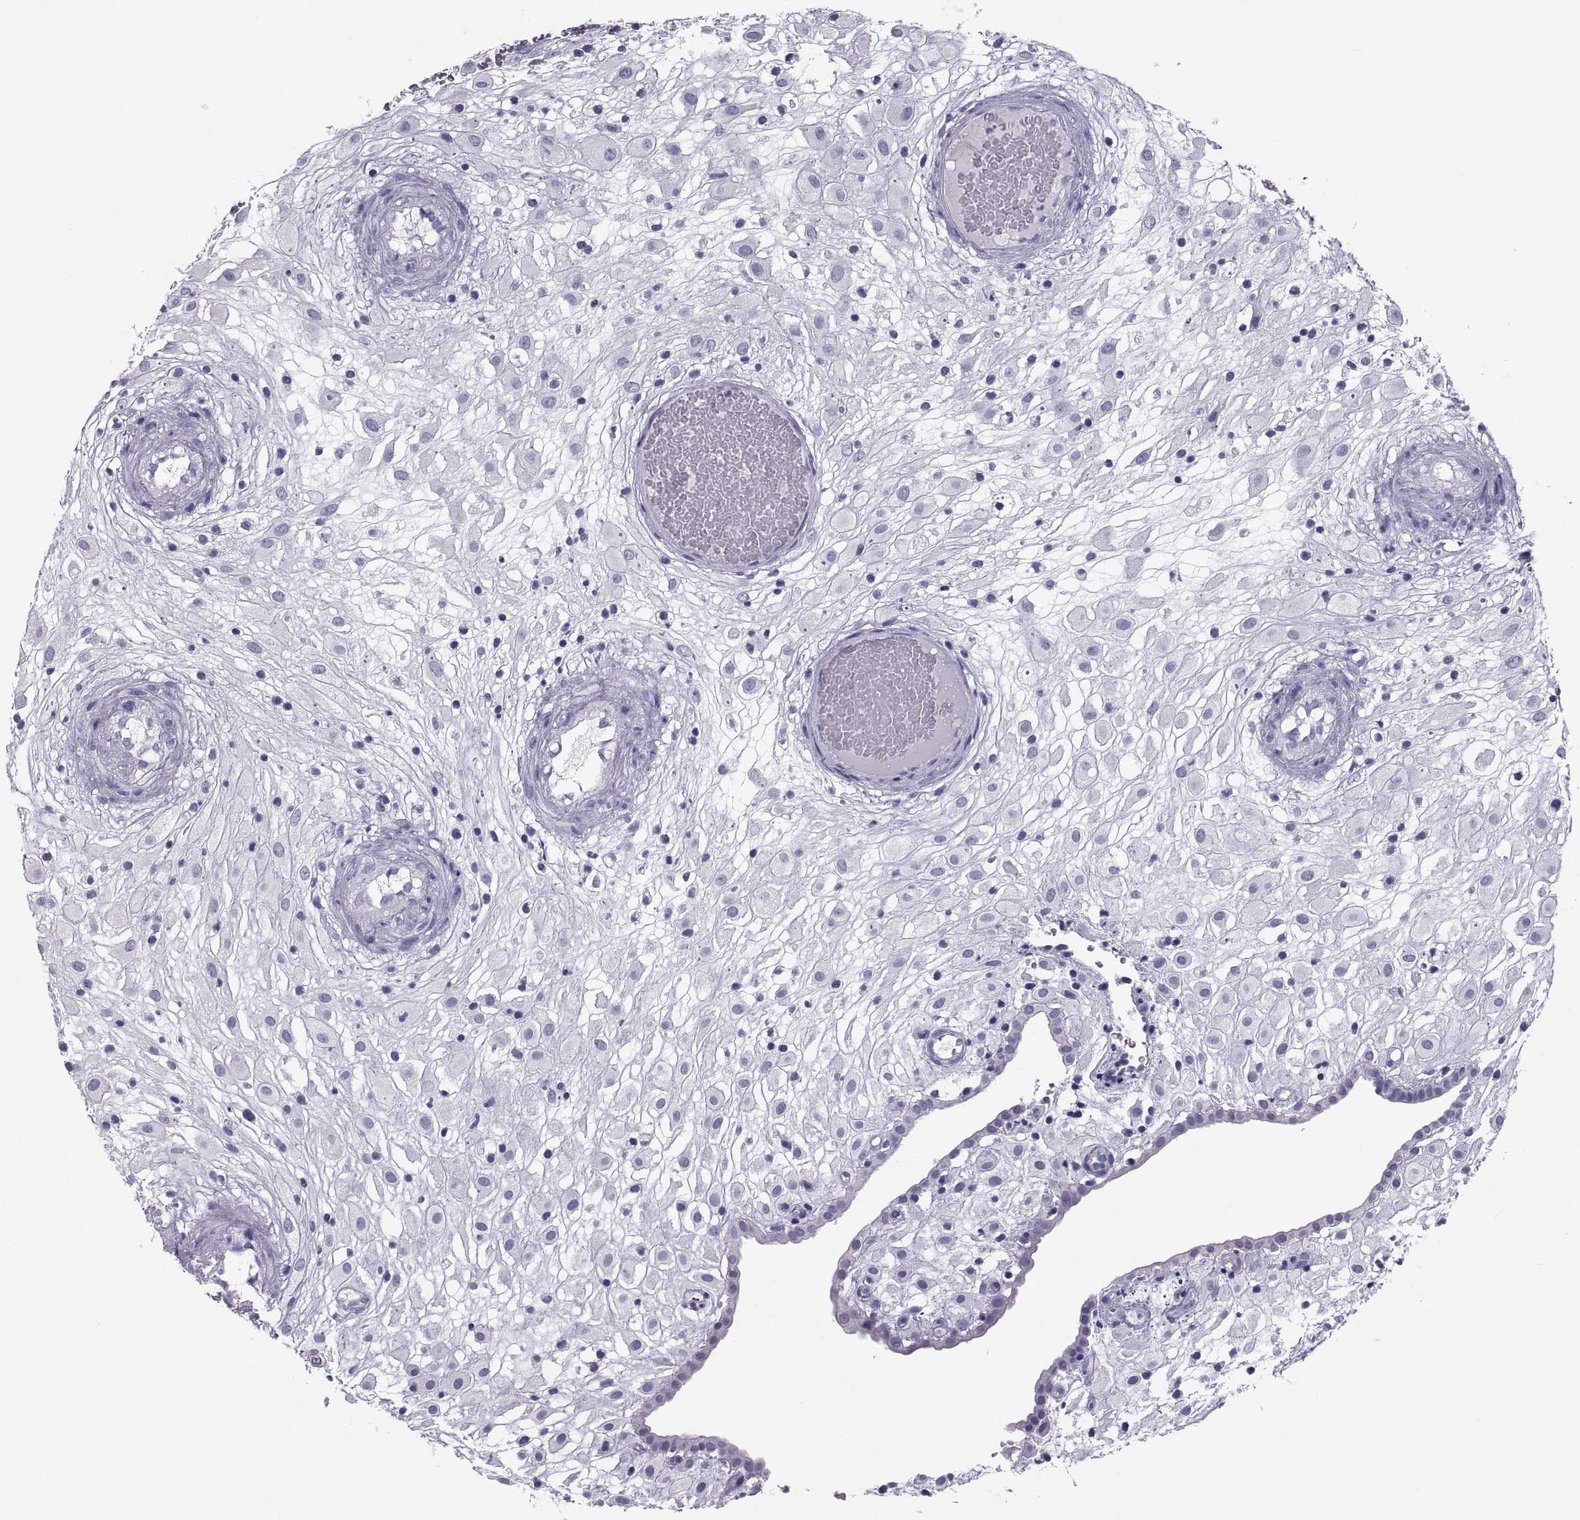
{"staining": {"intensity": "negative", "quantity": "none", "location": "none"}, "tissue": "placenta", "cell_type": "Decidual cells", "image_type": "normal", "snomed": [{"axis": "morphology", "description": "Normal tissue, NOS"}, {"axis": "topography", "description": "Placenta"}], "caption": "Placenta stained for a protein using immunohistochemistry demonstrates no expression decidual cells.", "gene": "PCSK1N", "patient": {"sex": "female", "age": 24}}